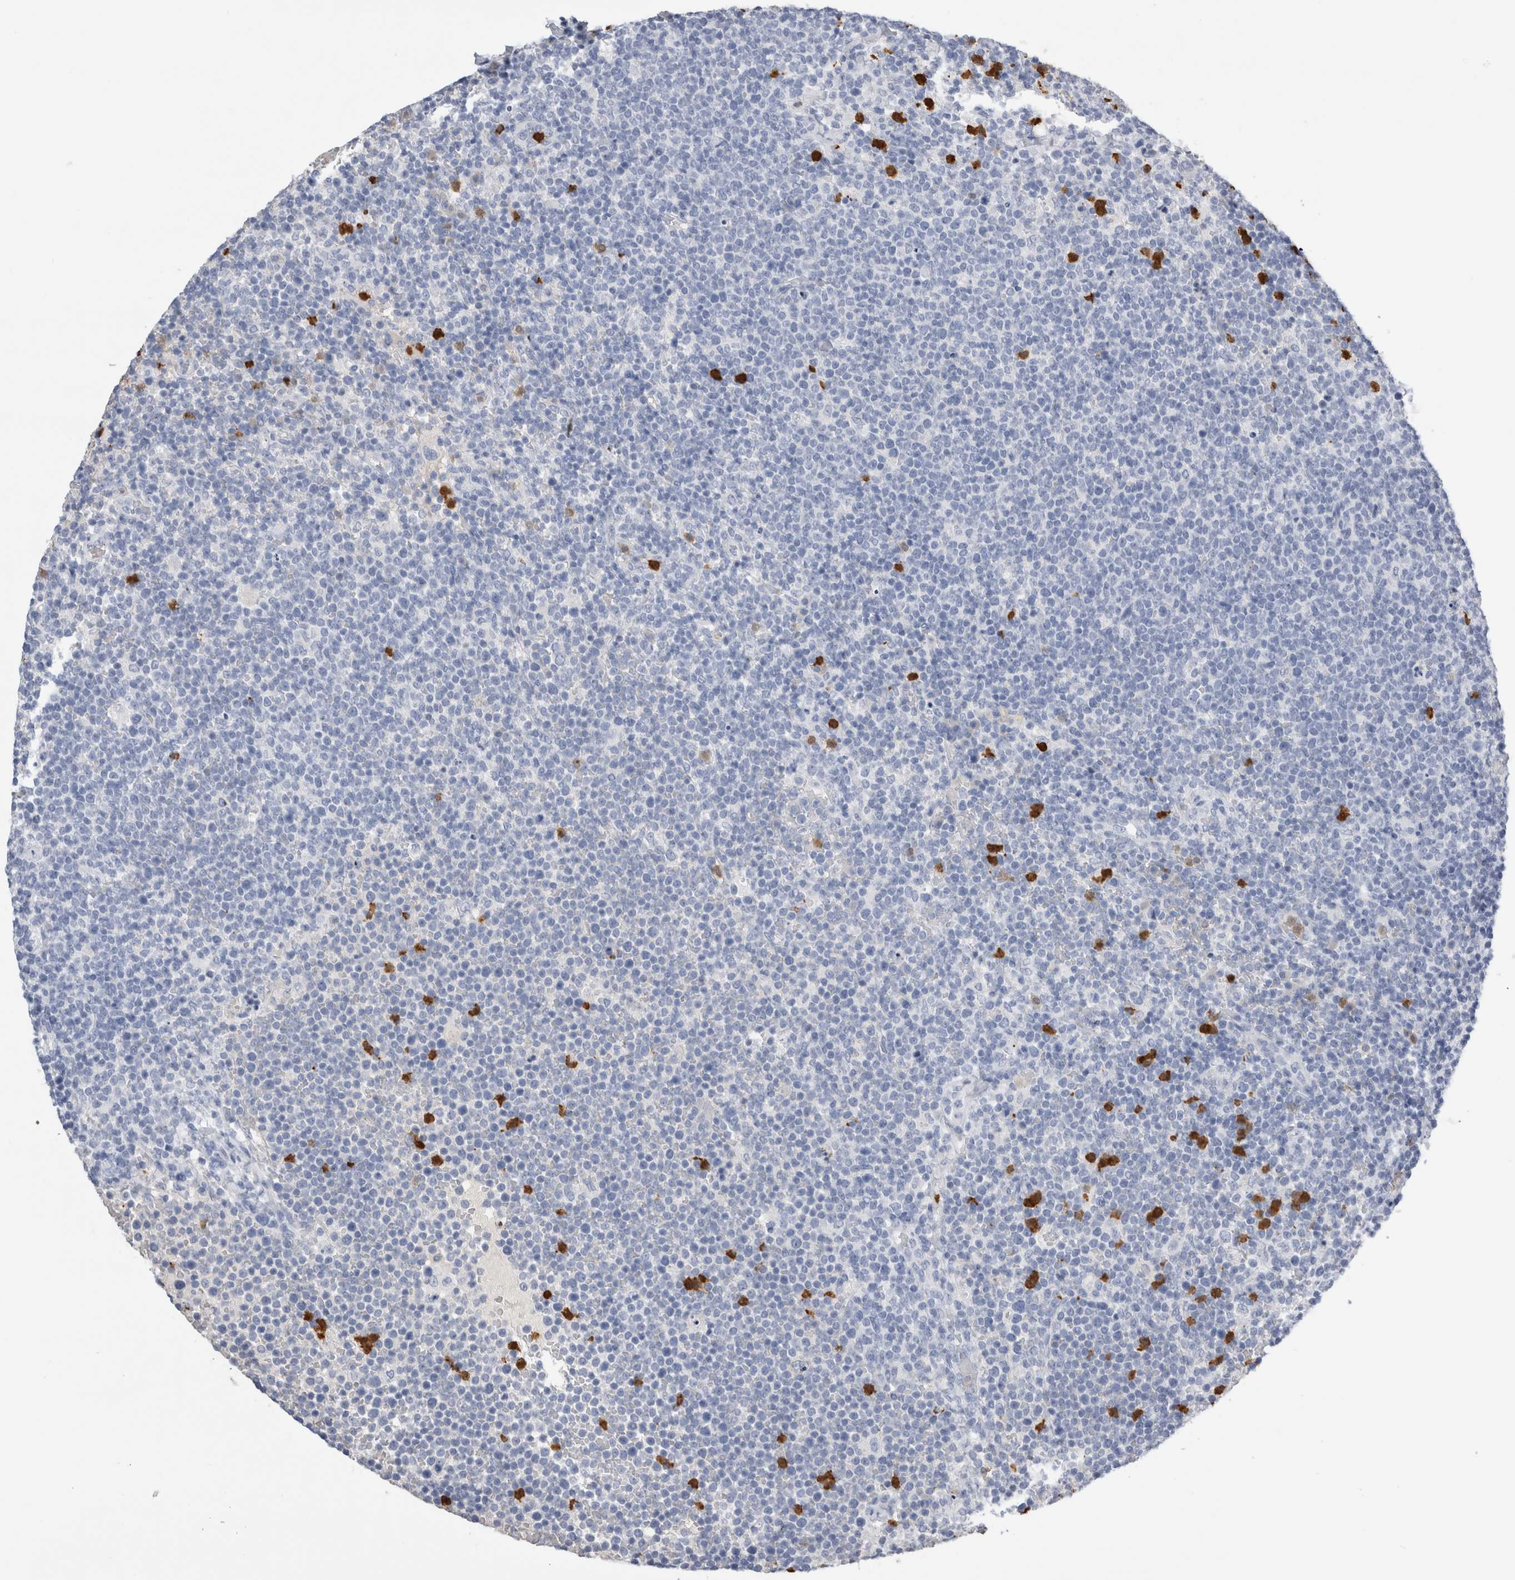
{"staining": {"intensity": "negative", "quantity": "none", "location": "none"}, "tissue": "lymphoma", "cell_type": "Tumor cells", "image_type": "cancer", "snomed": [{"axis": "morphology", "description": "Malignant lymphoma, non-Hodgkin's type, High grade"}, {"axis": "topography", "description": "Lymph node"}], "caption": "An immunohistochemistry (IHC) image of malignant lymphoma, non-Hodgkin's type (high-grade) is shown. There is no staining in tumor cells of malignant lymphoma, non-Hodgkin's type (high-grade). Brightfield microscopy of IHC stained with DAB (brown) and hematoxylin (blue), captured at high magnification.", "gene": "S100A12", "patient": {"sex": "male", "age": 61}}